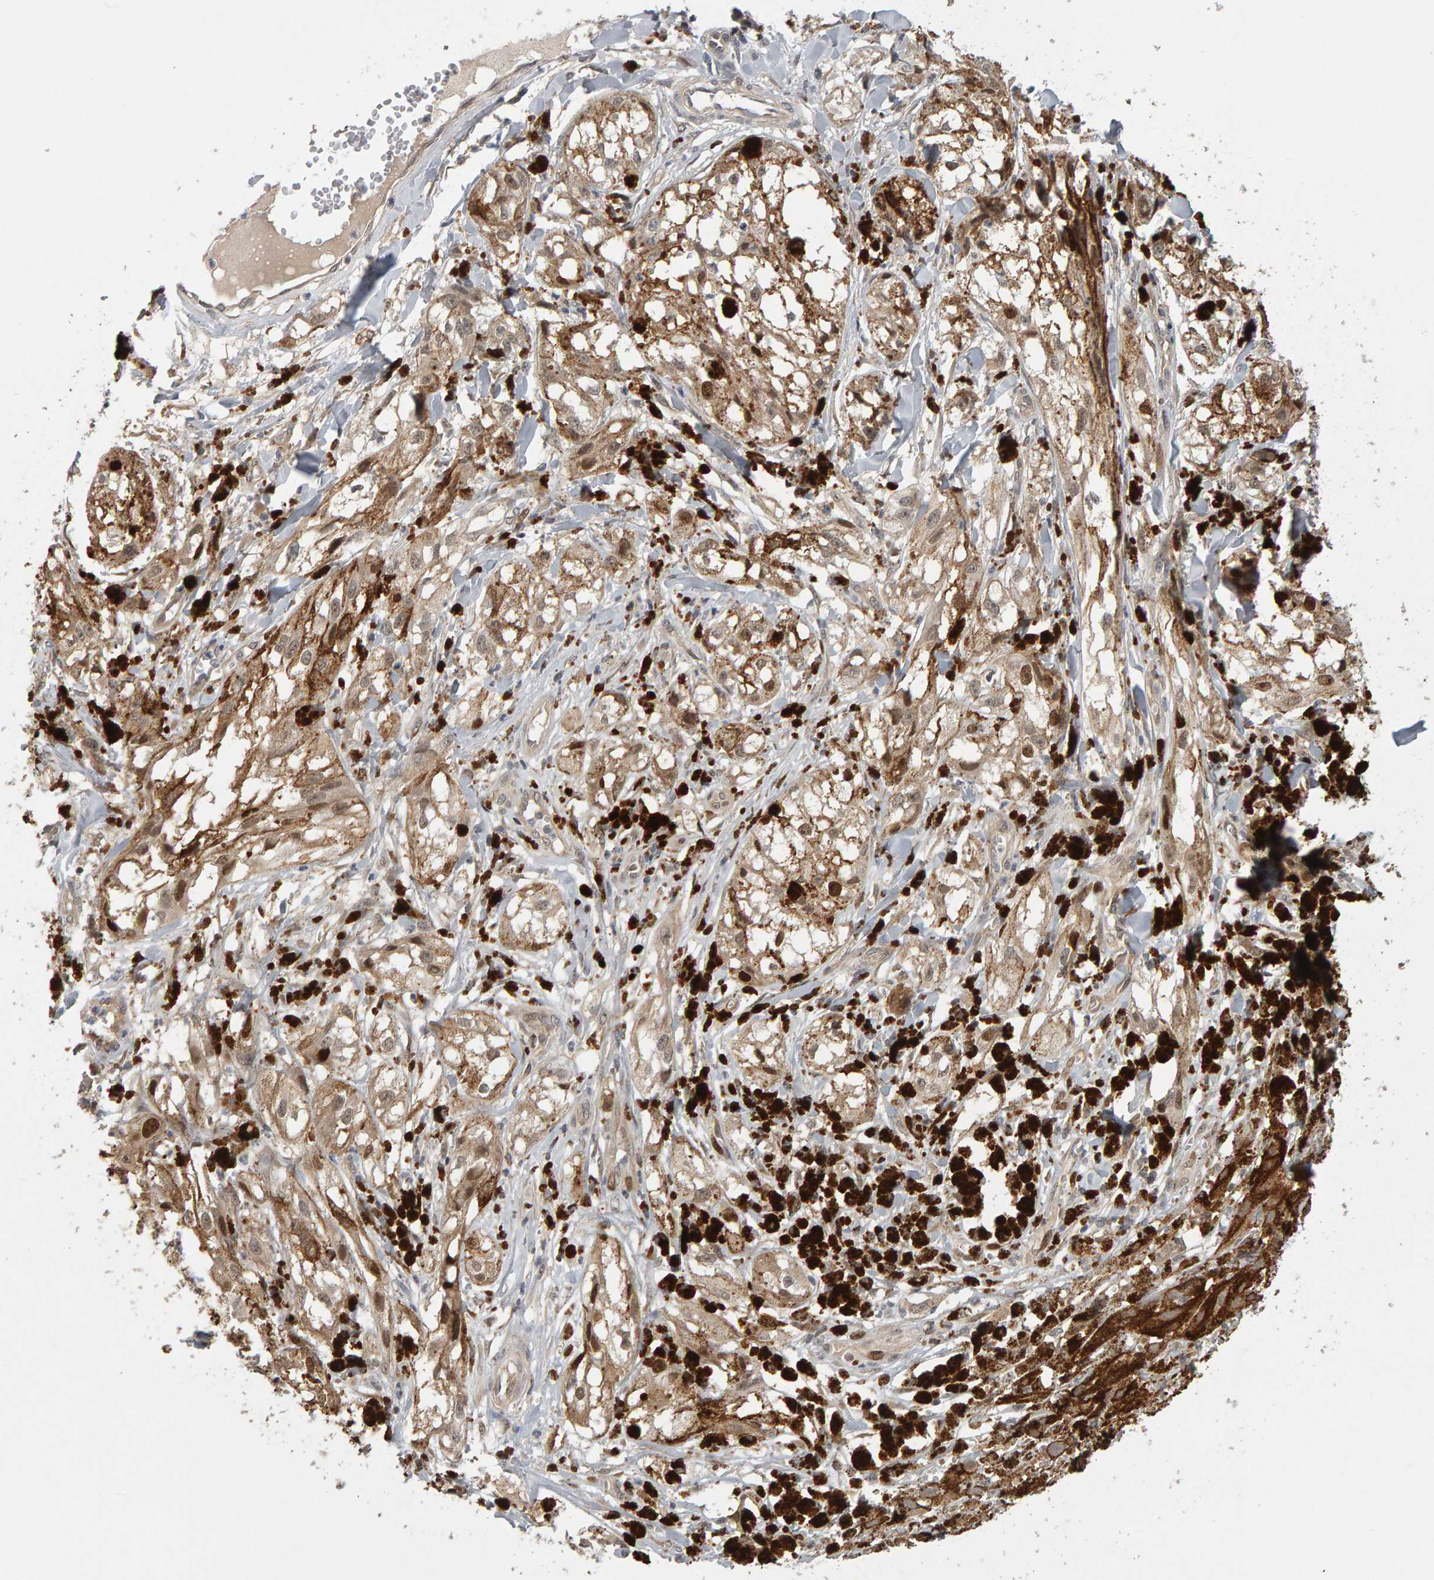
{"staining": {"intensity": "weak", "quantity": "25%-75%", "location": "cytoplasmic/membranous"}, "tissue": "melanoma", "cell_type": "Tumor cells", "image_type": "cancer", "snomed": [{"axis": "morphology", "description": "Malignant melanoma, NOS"}, {"axis": "topography", "description": "Skin"}], "caption": "Immunohistochemistry (IHC) (DAB (3,3'-diaminobenzidine)) staining of malignant melanoma exhibits weak cytoplasmic/membranous protein expression in approximately 25%-75% of tumor cells.", "gene": "CDCA5", "patient": {"sex": "male", "age": 88}}